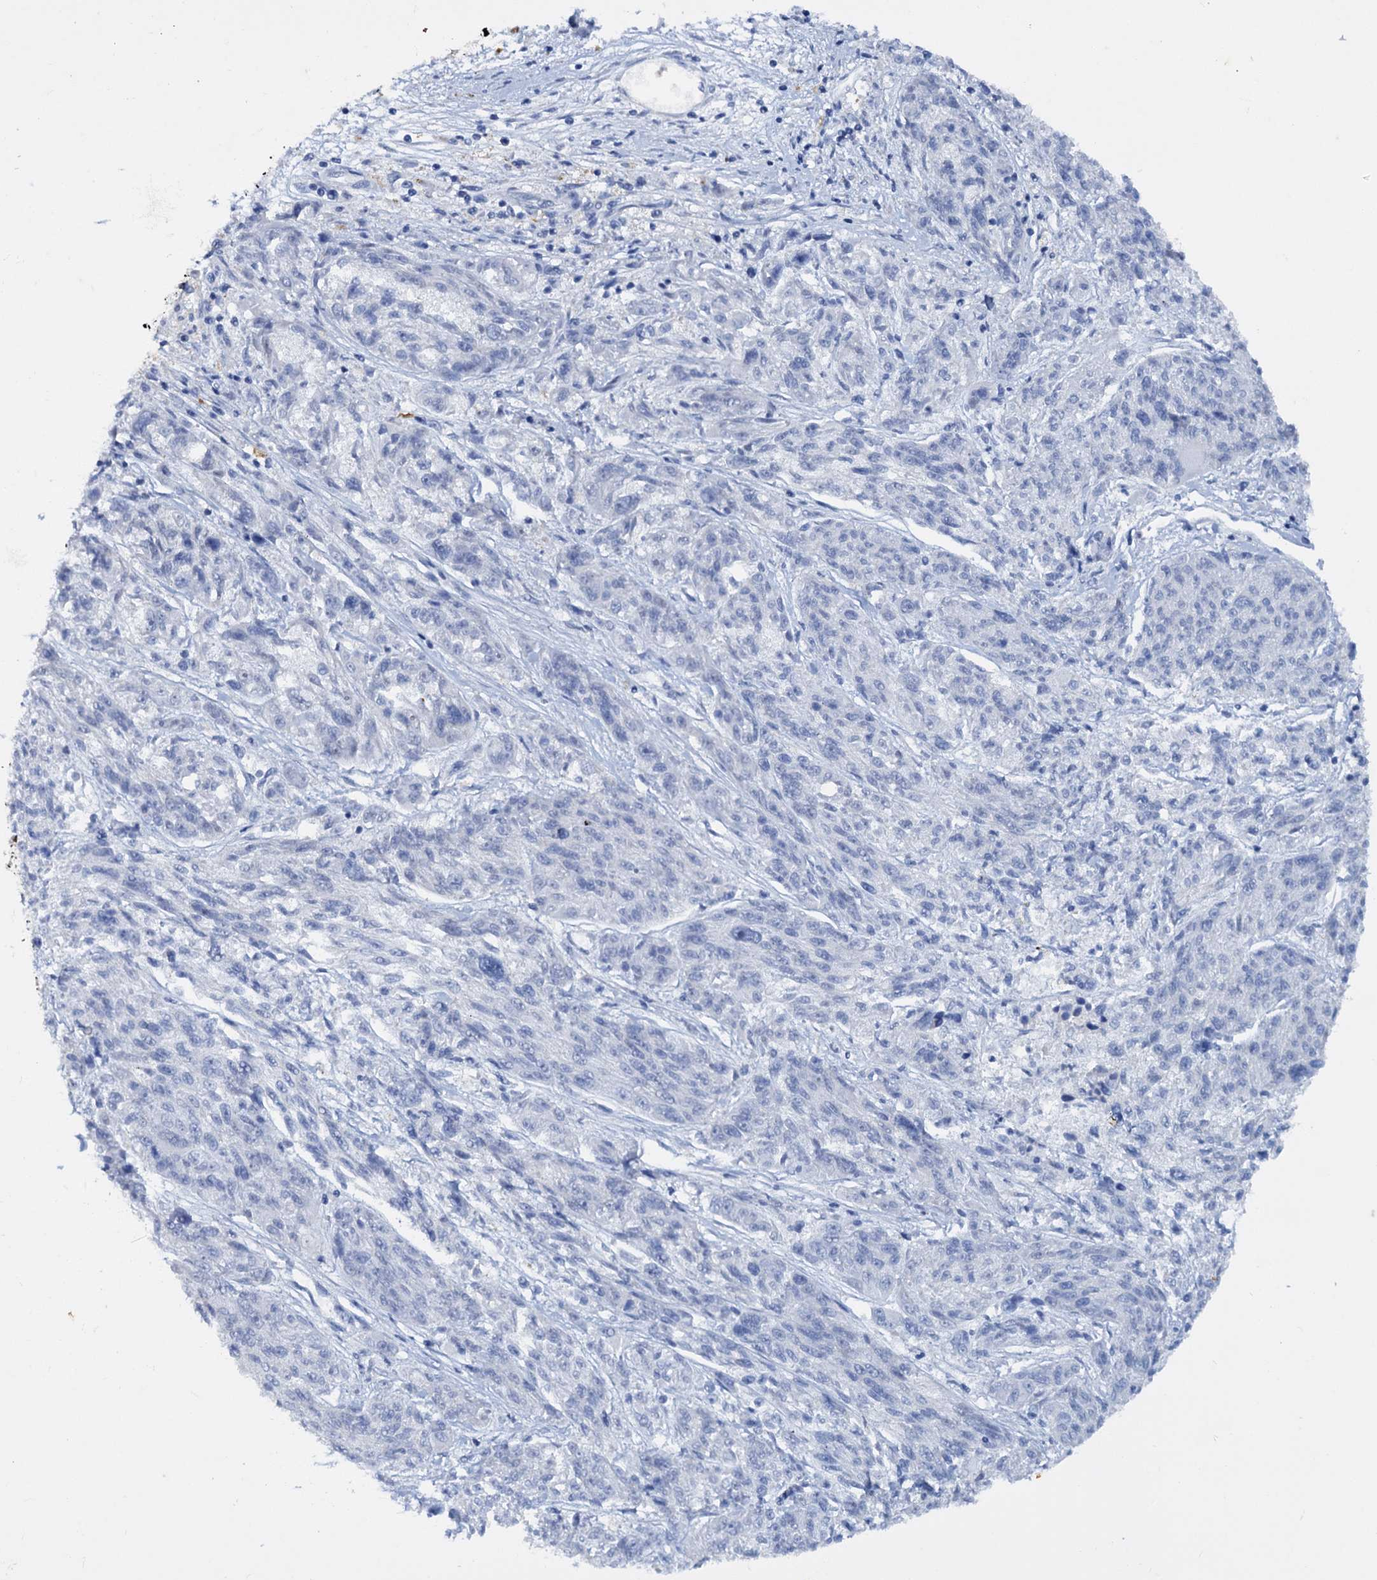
{"staining": {"intensity": "negative", "quantity": "none", "location": "none"}, "tissue": "melanoma", "cell_type": "Tumor cells", "image_type": "cancer", "snomed": [{"axis": "morphology", "description": "Malignant melanoma, NOS"}, {"axis": "topography", "description": "Skin"}], "caption": "High magnification brightfield microscopy of malignant melanoma stained with DAB (3,3'-diaminobenzidine) (brown) and counterstained with hematoxylin (blue): tumor cells show no significant staining.", "gene": "FAAP20", "patient": {"sex": "male", "age": 53}}